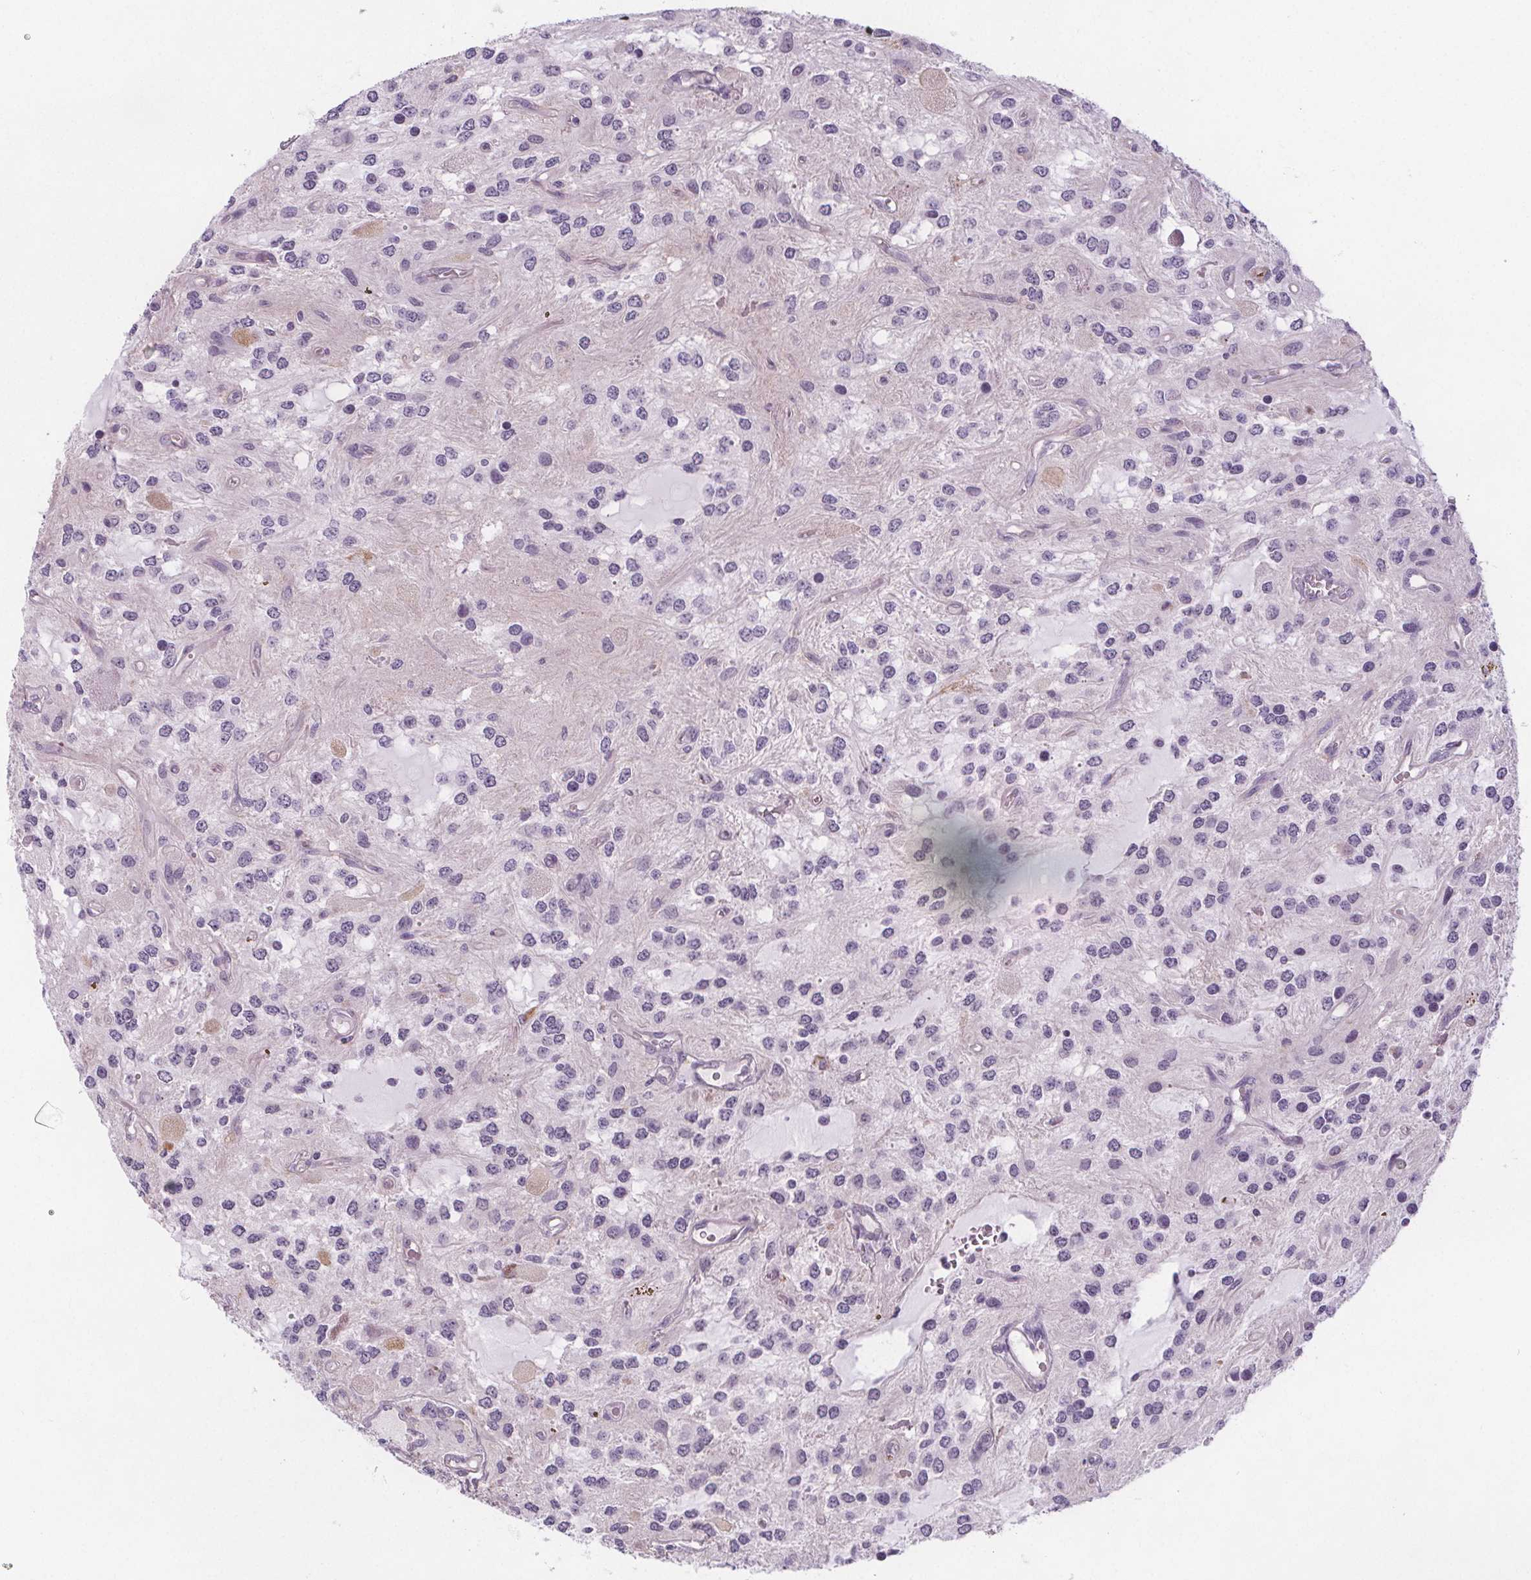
{"staining": {"intensity": "negative", "quantity": "none", "location": "none"}, "tissue": "glioma", "cell_type": "Tumor cells", "image_type": "cancer", "snomed": [{"axis": "morphology", "description": "Glioma, malignant, Low grade"}, {"axis": "topography", "description": "Cerebellum"}], "caption": "This is a photomicrograph of IHC staining of low-grade glioma (malignant), which shows no staining in tumor cells.", "gene": "NOLC1", "patient": {"sex": "female", "age": 14}}